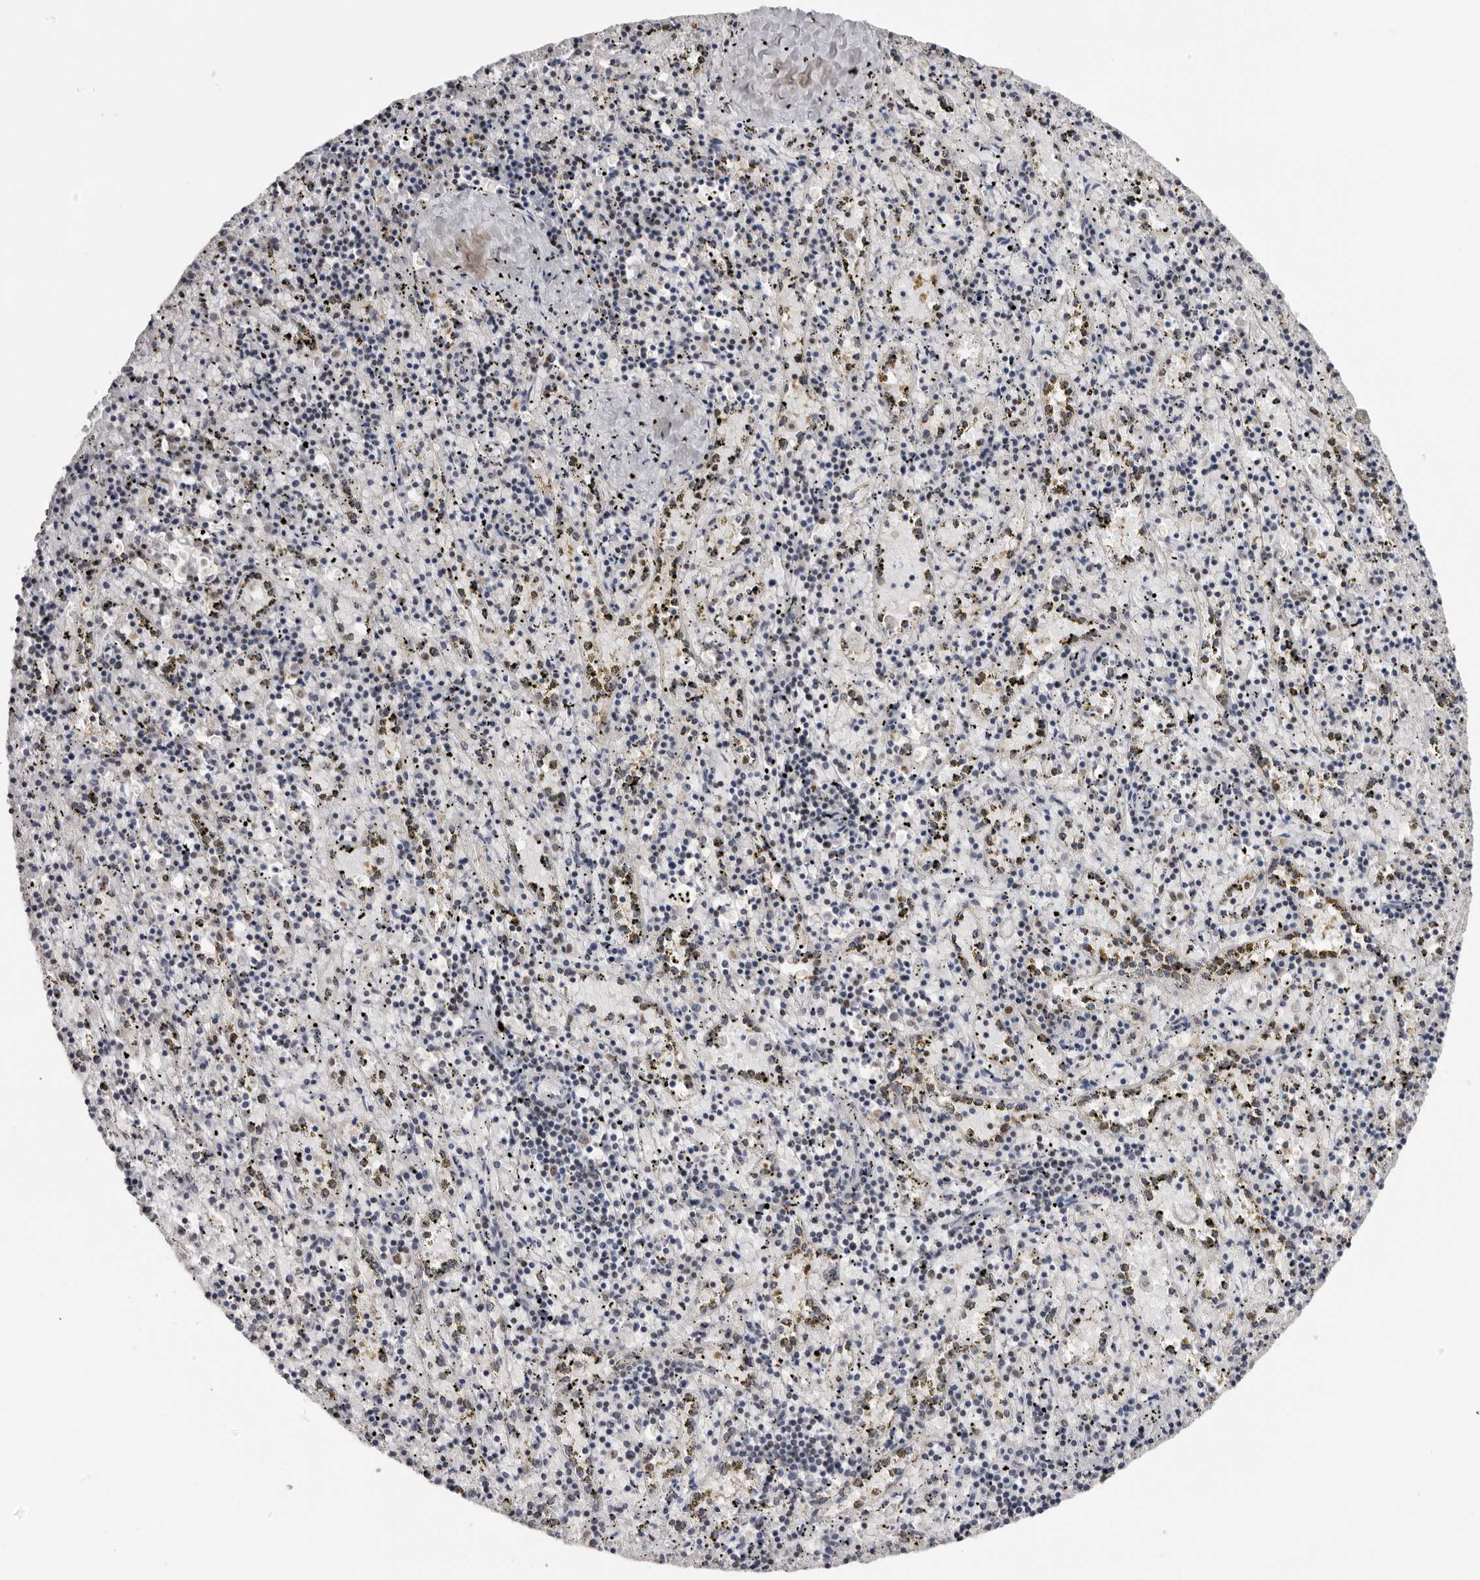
{"staining": {"intensity": "negative", "quantity": "none", "location": "none"}, "tissue": "spleen", "cell_type": "Cells in red pulp", "image_type": "normal", "snomed": [{"axis": "morphology", "description": "Normal tissue, NOS"}, {"axis": "topography", "description": "Spleen"}], "caption": "Immunohistochemistry micrograph of benign spleen: spleen stained with DAB (3,3'-diaminobenzidine) shows no significant protein positivity in cells in red pulp. (DAB immunohistochemistry (IHC), high magnification).", "gene": "KIF2B", "patient": {"sex": "male", "age": 11}}